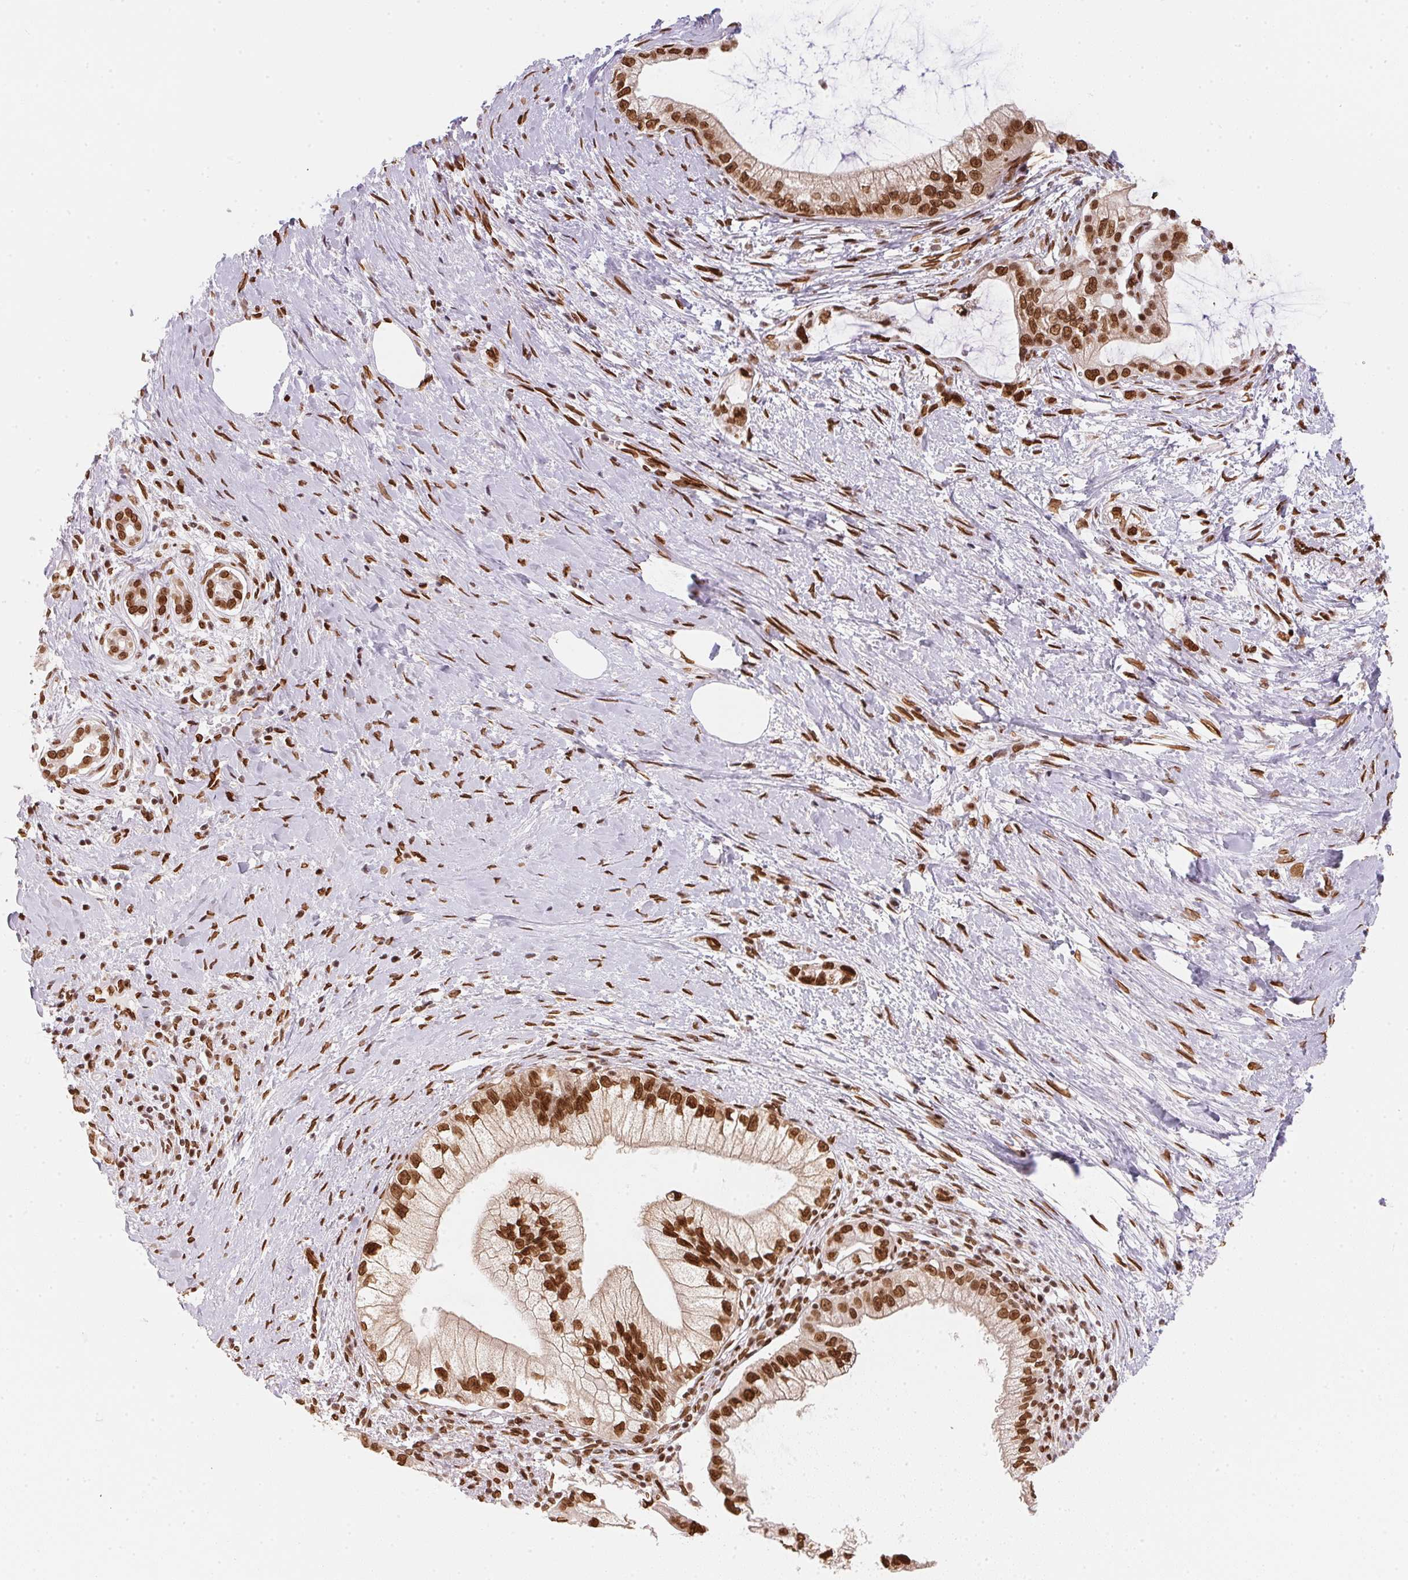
{"staining": {"intensity": "strong", "quantity": ">75%", "location": "nuclear"}, "tissue": "pancreatic cancer", "cell_type": "Tumor cells", "image_type": "cancer", "snomed": [{"axis": "morphology", "description": "Adenocarcinoma, NOS"}, {"axis": "topography", "description": "Pancreas"}], "caption": "Protein staining exhibits strong nuclear expression in about >75% of tumor cells in pancreatic adenocarcinoma. (DAB IHC, brown staining for protein, blue staining for nuclei).", "gene": "SAP30BP", "patient": {"sex": "male", "age": 70}}